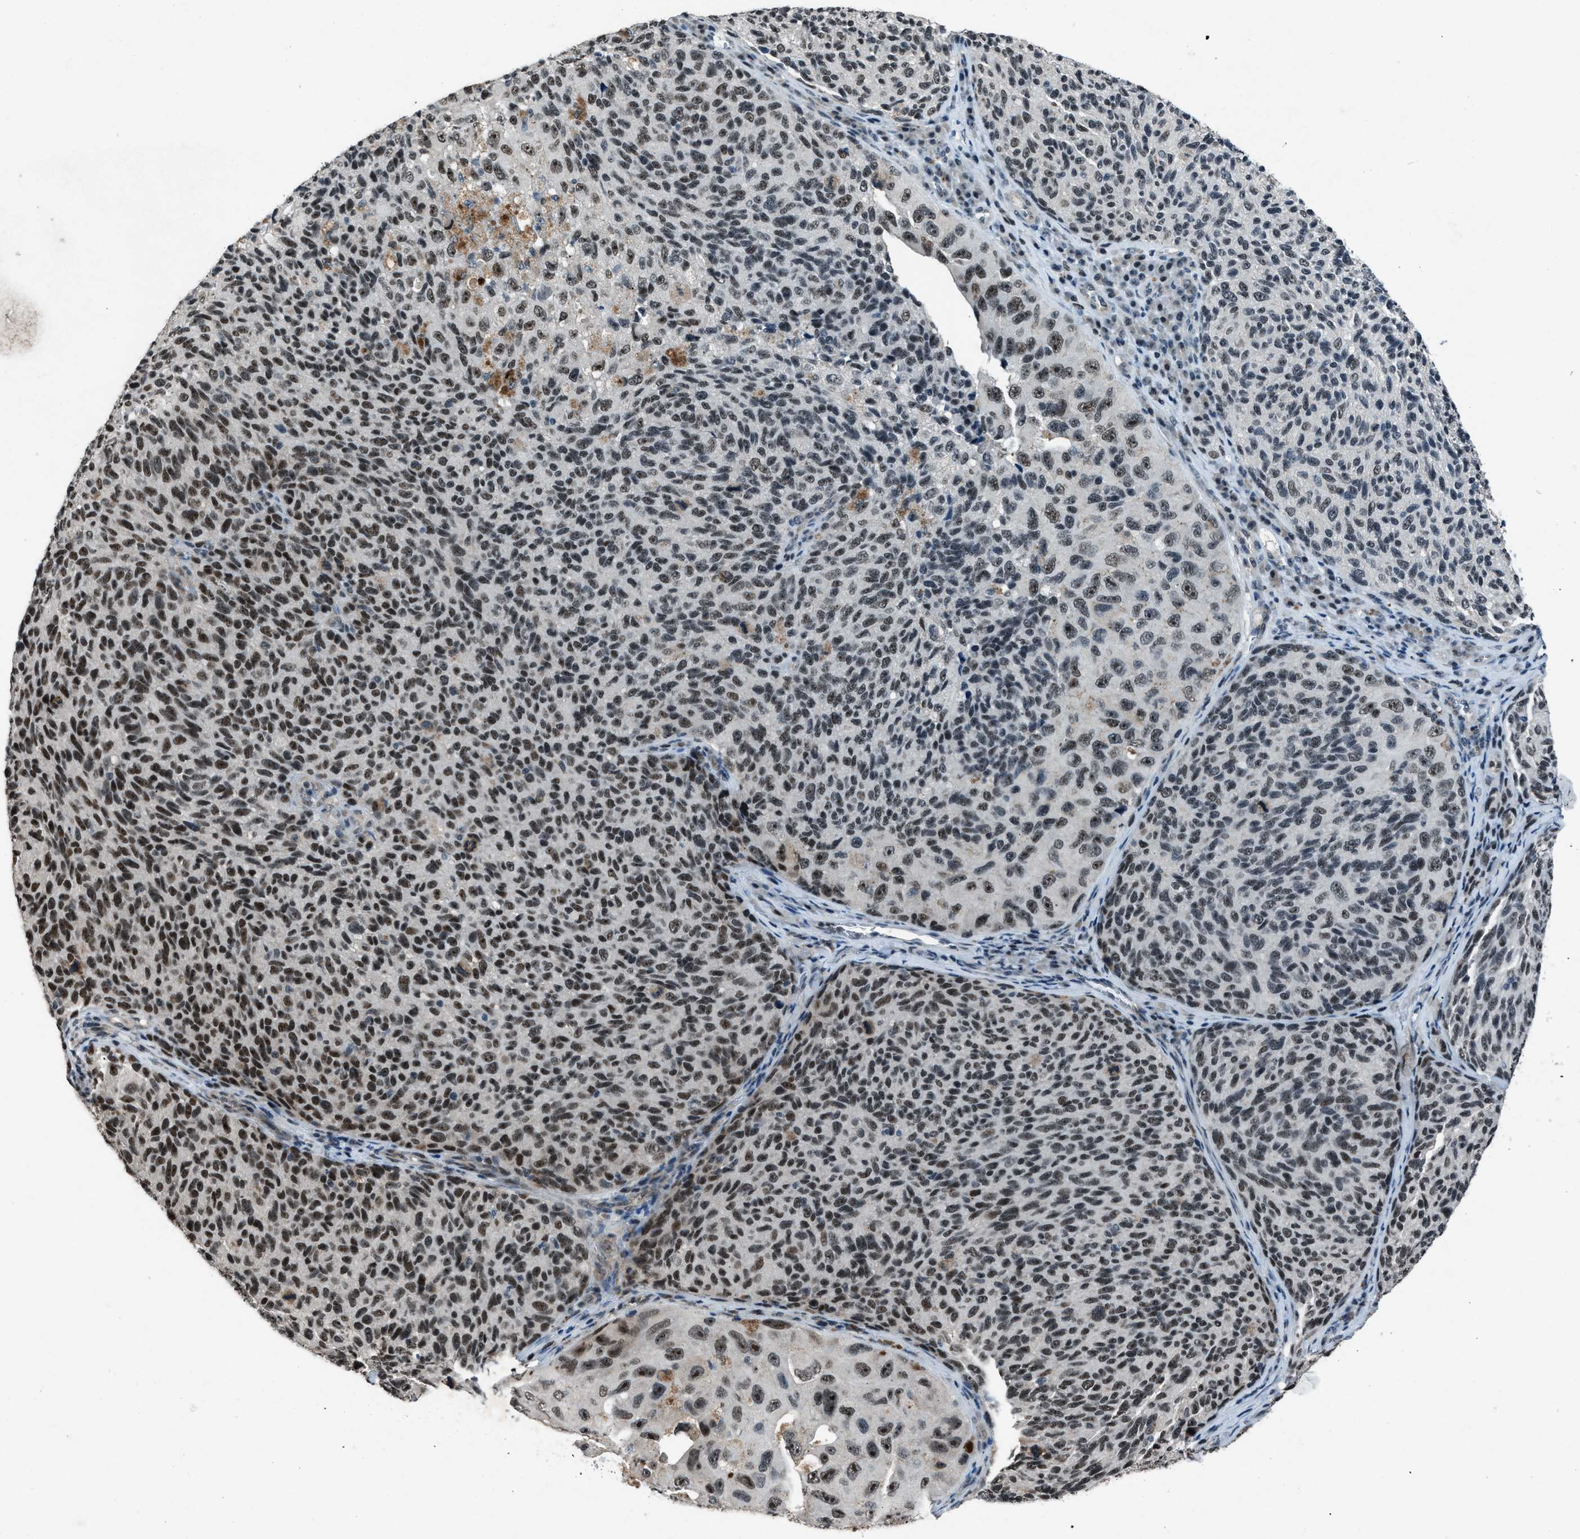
{"staining": {"intensity": "strong", "quantity": ">75%", "location": "nuclear"}, "tissue": "melanoma", "cell_type": "Tumor cells", "image_type": "cancer", "snomed": [{"axis": "morphology", "description": "Malignant melanoma, NOS"}, {"axis": "topography", "description": "Skin"}], "caption": "An immunohistochemistry (IHC) histopathology image of tumor tissue is shown. Protein staining in brown highlights strong nuclear positivity in melanoma within tumor cells.", "gene": "ADCY1", "patient": {"sex": "female", "age": 73}}